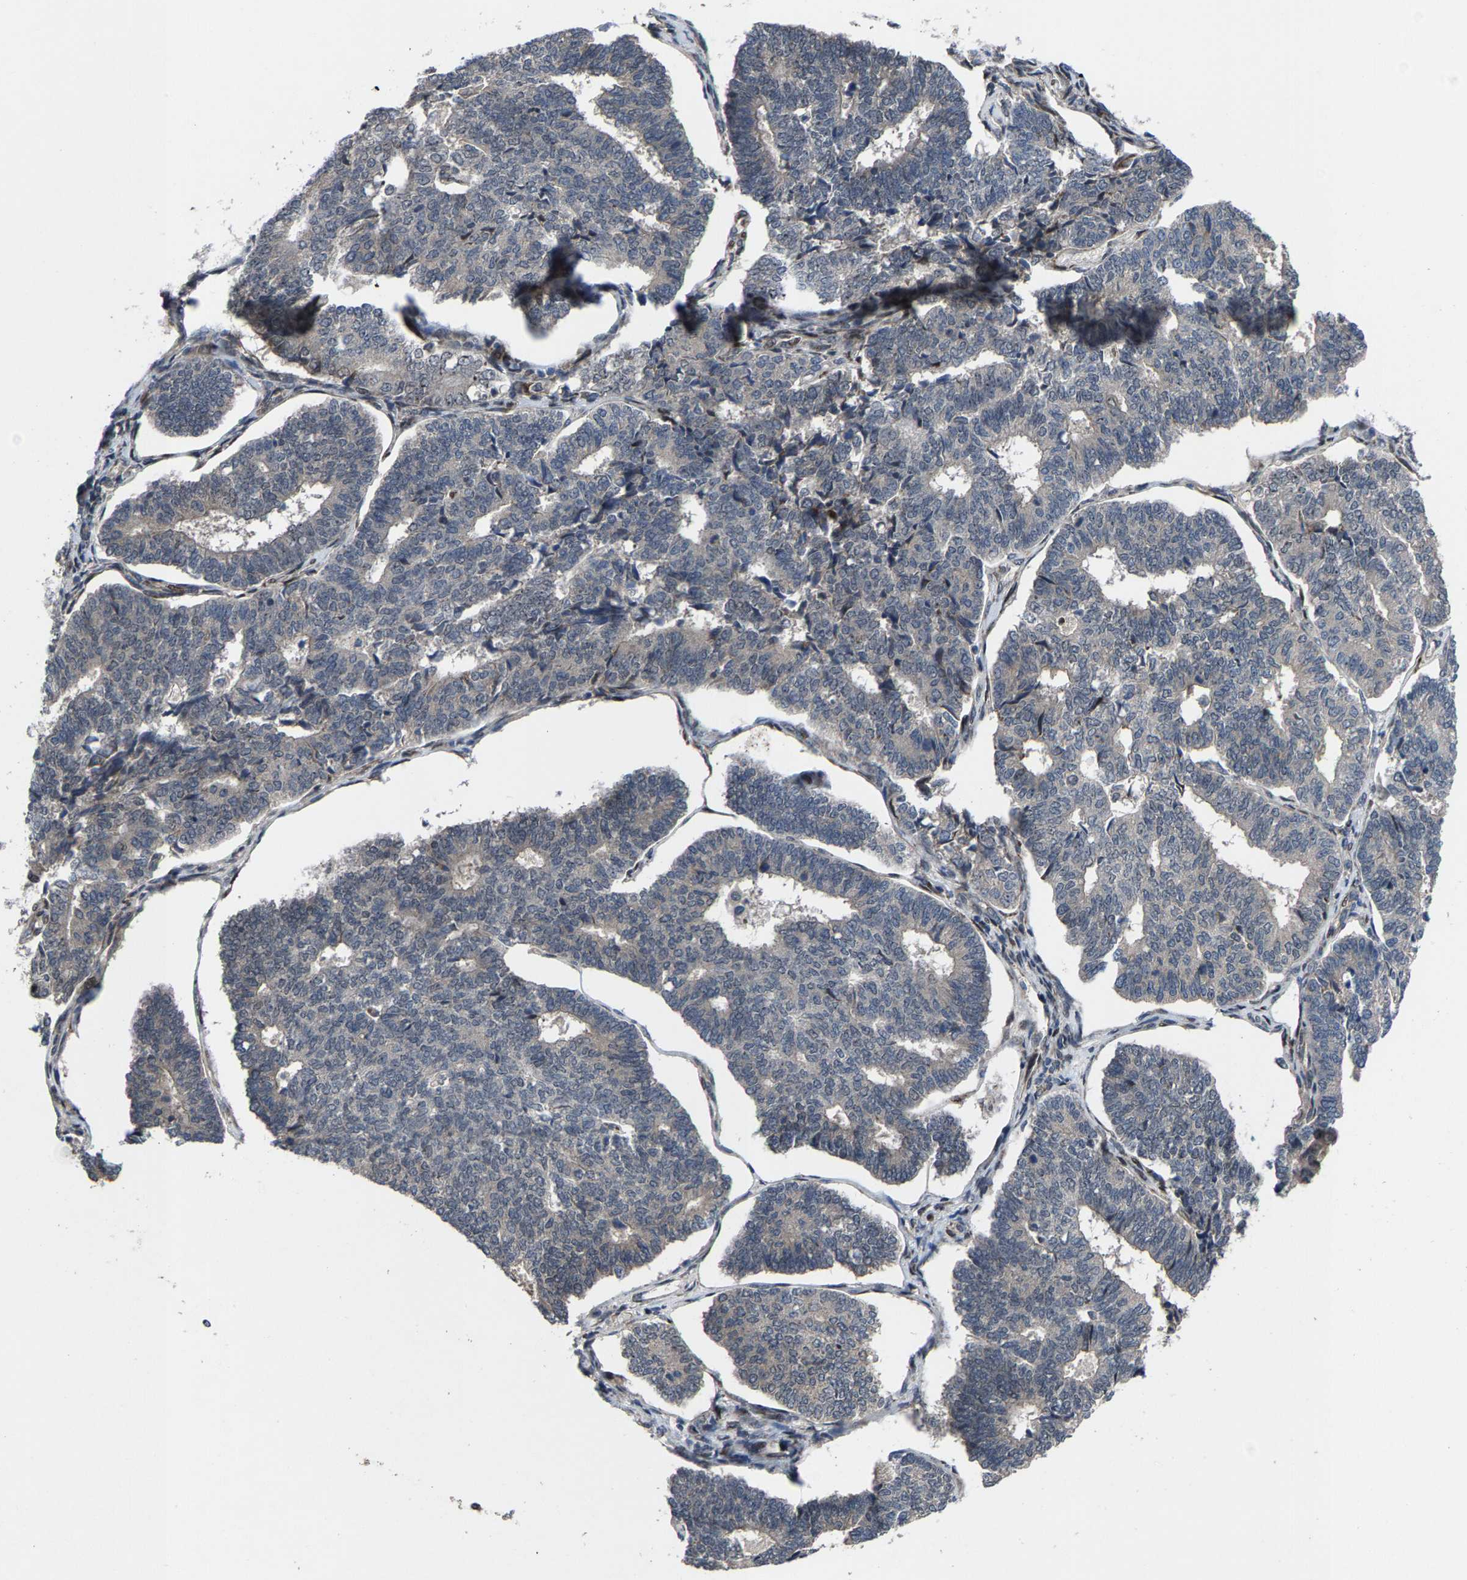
{"staining": {"intensity": "negative", "quantity": "none", "location": "none"}, "tissue": "endometrial cancer", "cell_type": "Tumor cells", "image_type": "cancer", "snomed": [{"axis": "morphology", "description": "Adenocarcinoma, NOS"}, {"axis": "topography", "description": "Endometrium"}], "caption": "A micrograph of adenocarcinoma (endometrial) stained for a protein exhibits no brown staining in tumor cells.", "gene": "HAUS6", "patient": {"sex": "female", "age": 70}}